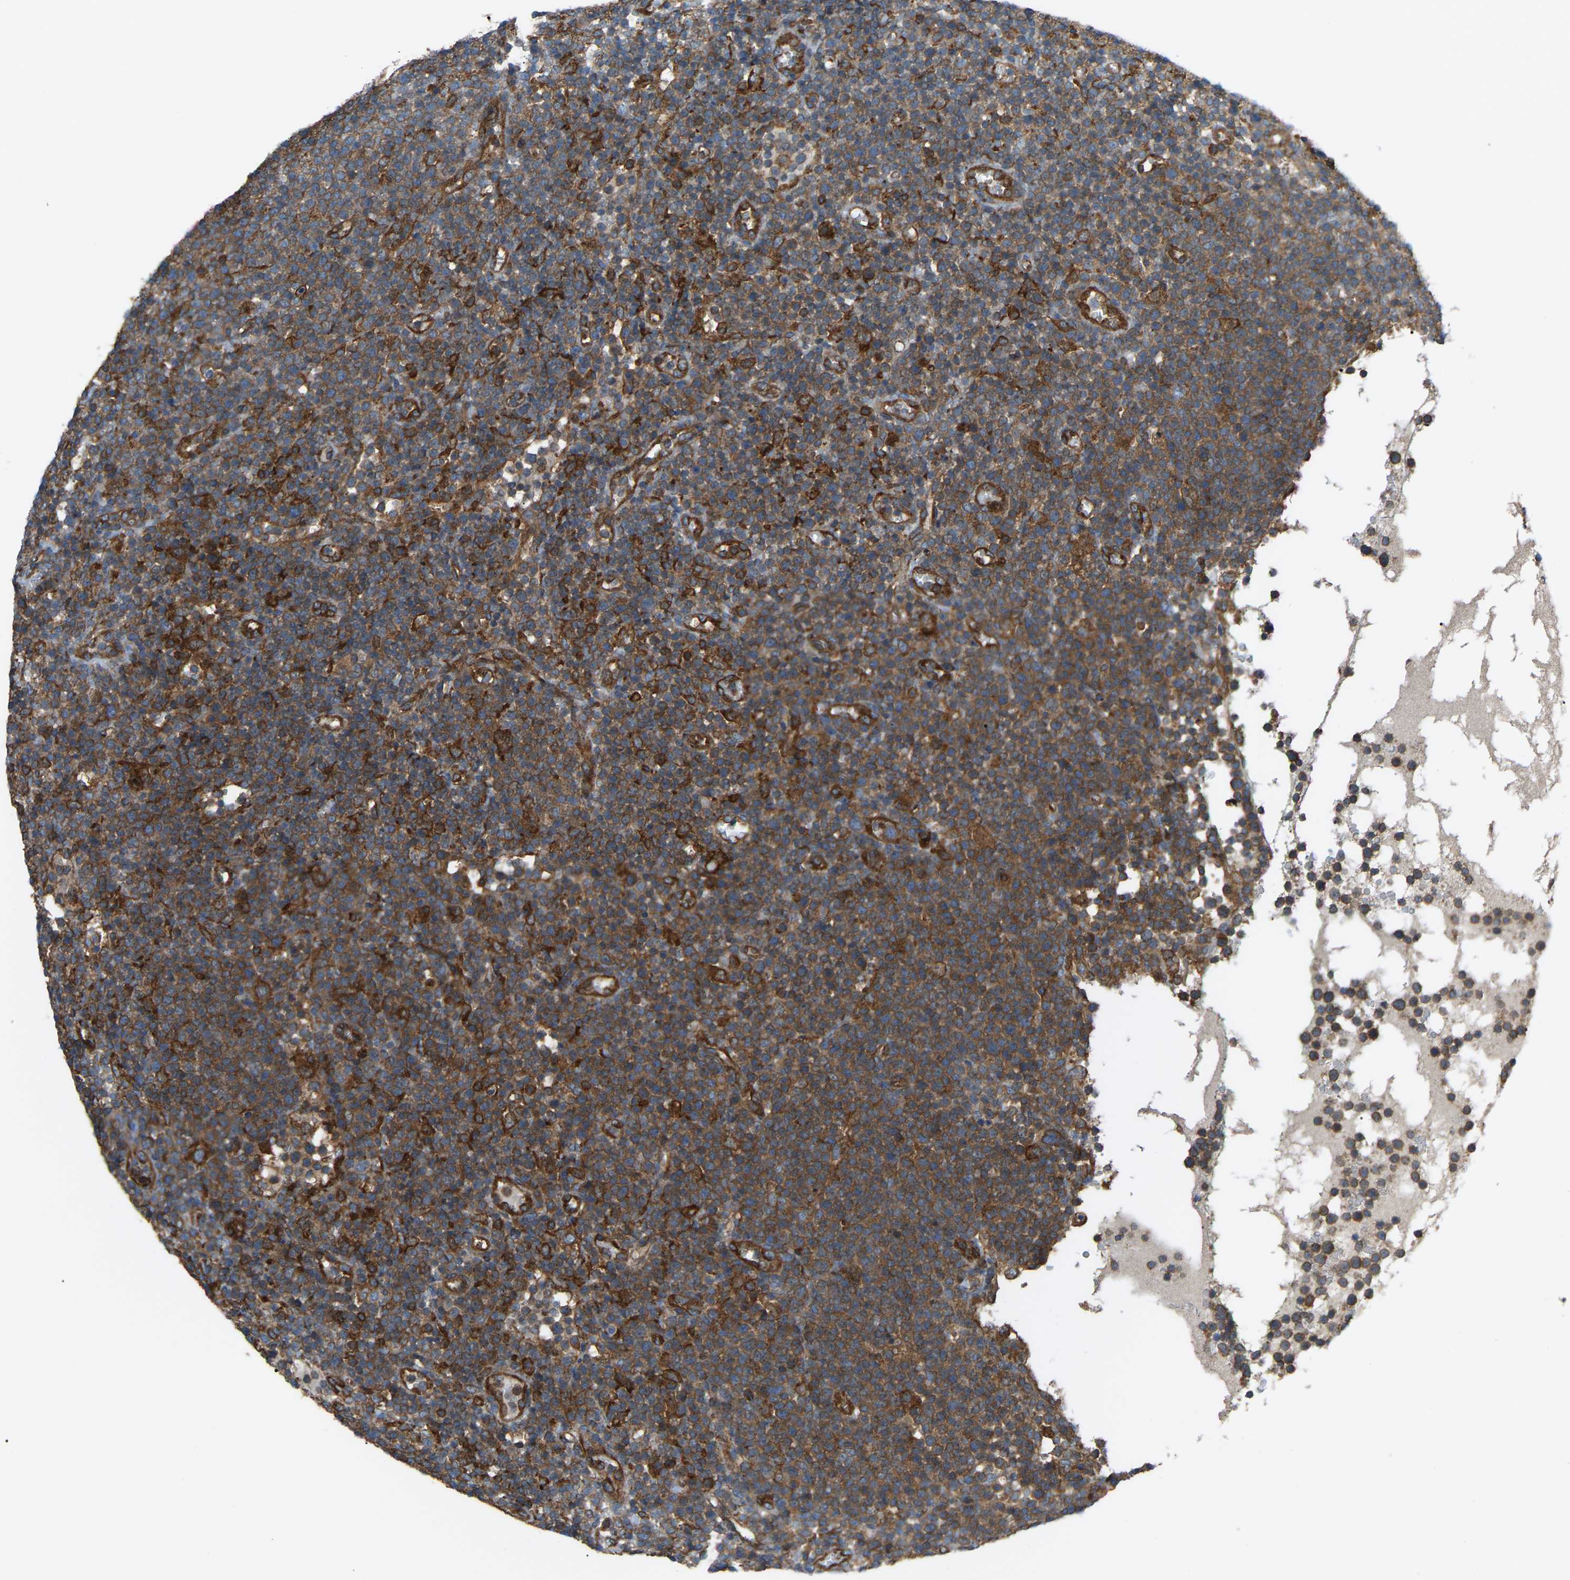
{"staining": {"intensity": "strong", "quantity": ">75%", "location": "cytoplasmic/membranous"}, "tissue": "lymphoma", "cell_type": "Tumor cells", "image_type": "cancer", "snomed": [{"axis": "morphology", "description": "Malignant lymphoma, non-Hodgkin's type, High grade"}, {"axis": "topography", "description": "Lymph node"}], "caption": "Malignant lymphoma, non-Hodgkin's type (high-grade) stained with IHC shows strong cytoplasmic/membranous positivity in about >75% of tumor cells.", "gene": "PICALM", "patient": {"sex": "male", "age": 61}}